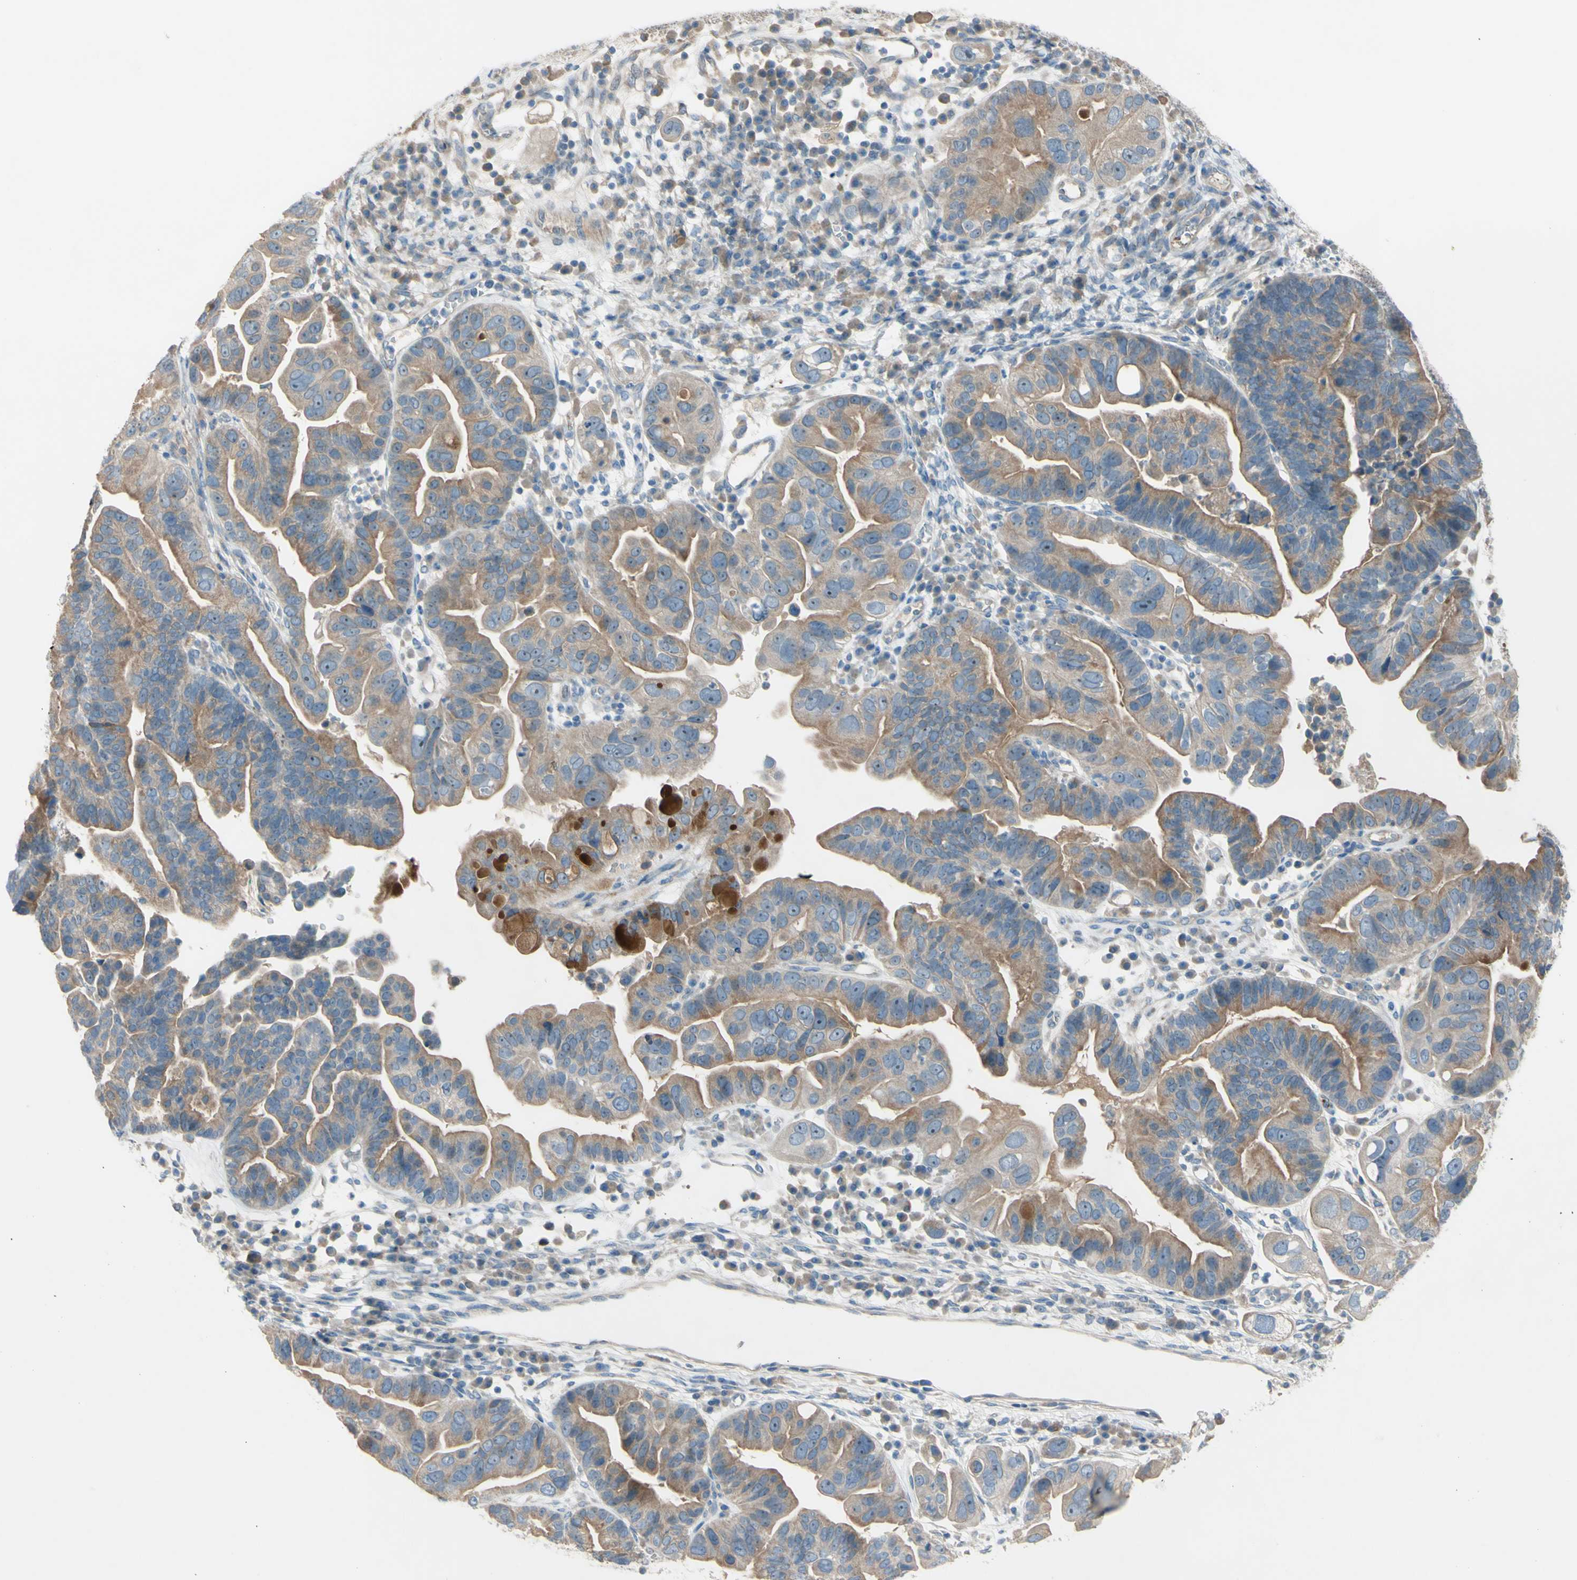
{"staining": {"intensity": "moderate", "quantity": "25%-75%", "location": "cytoplasmic/membranous"}, "tissue": "ovarian cancer", "cell_type": "Tumor cells", "image_type": "cancer", "snomed": [{"axis": "morphology", "description": "Cystadenocarcinoma, serous, NOS"}, {"axis": "topography", "description": "Ovary"}], "caption": "A high-resolution image shows immunohistochemistry (IHC) staining of serous cystadenocarcinoma (ovarian), which demonstrates moderate cytoplasmic/membranous positivity in about 25%-75% of tumor cells.", "gene": "ATRN", "patient": {"sex": "female", "age": 56}}